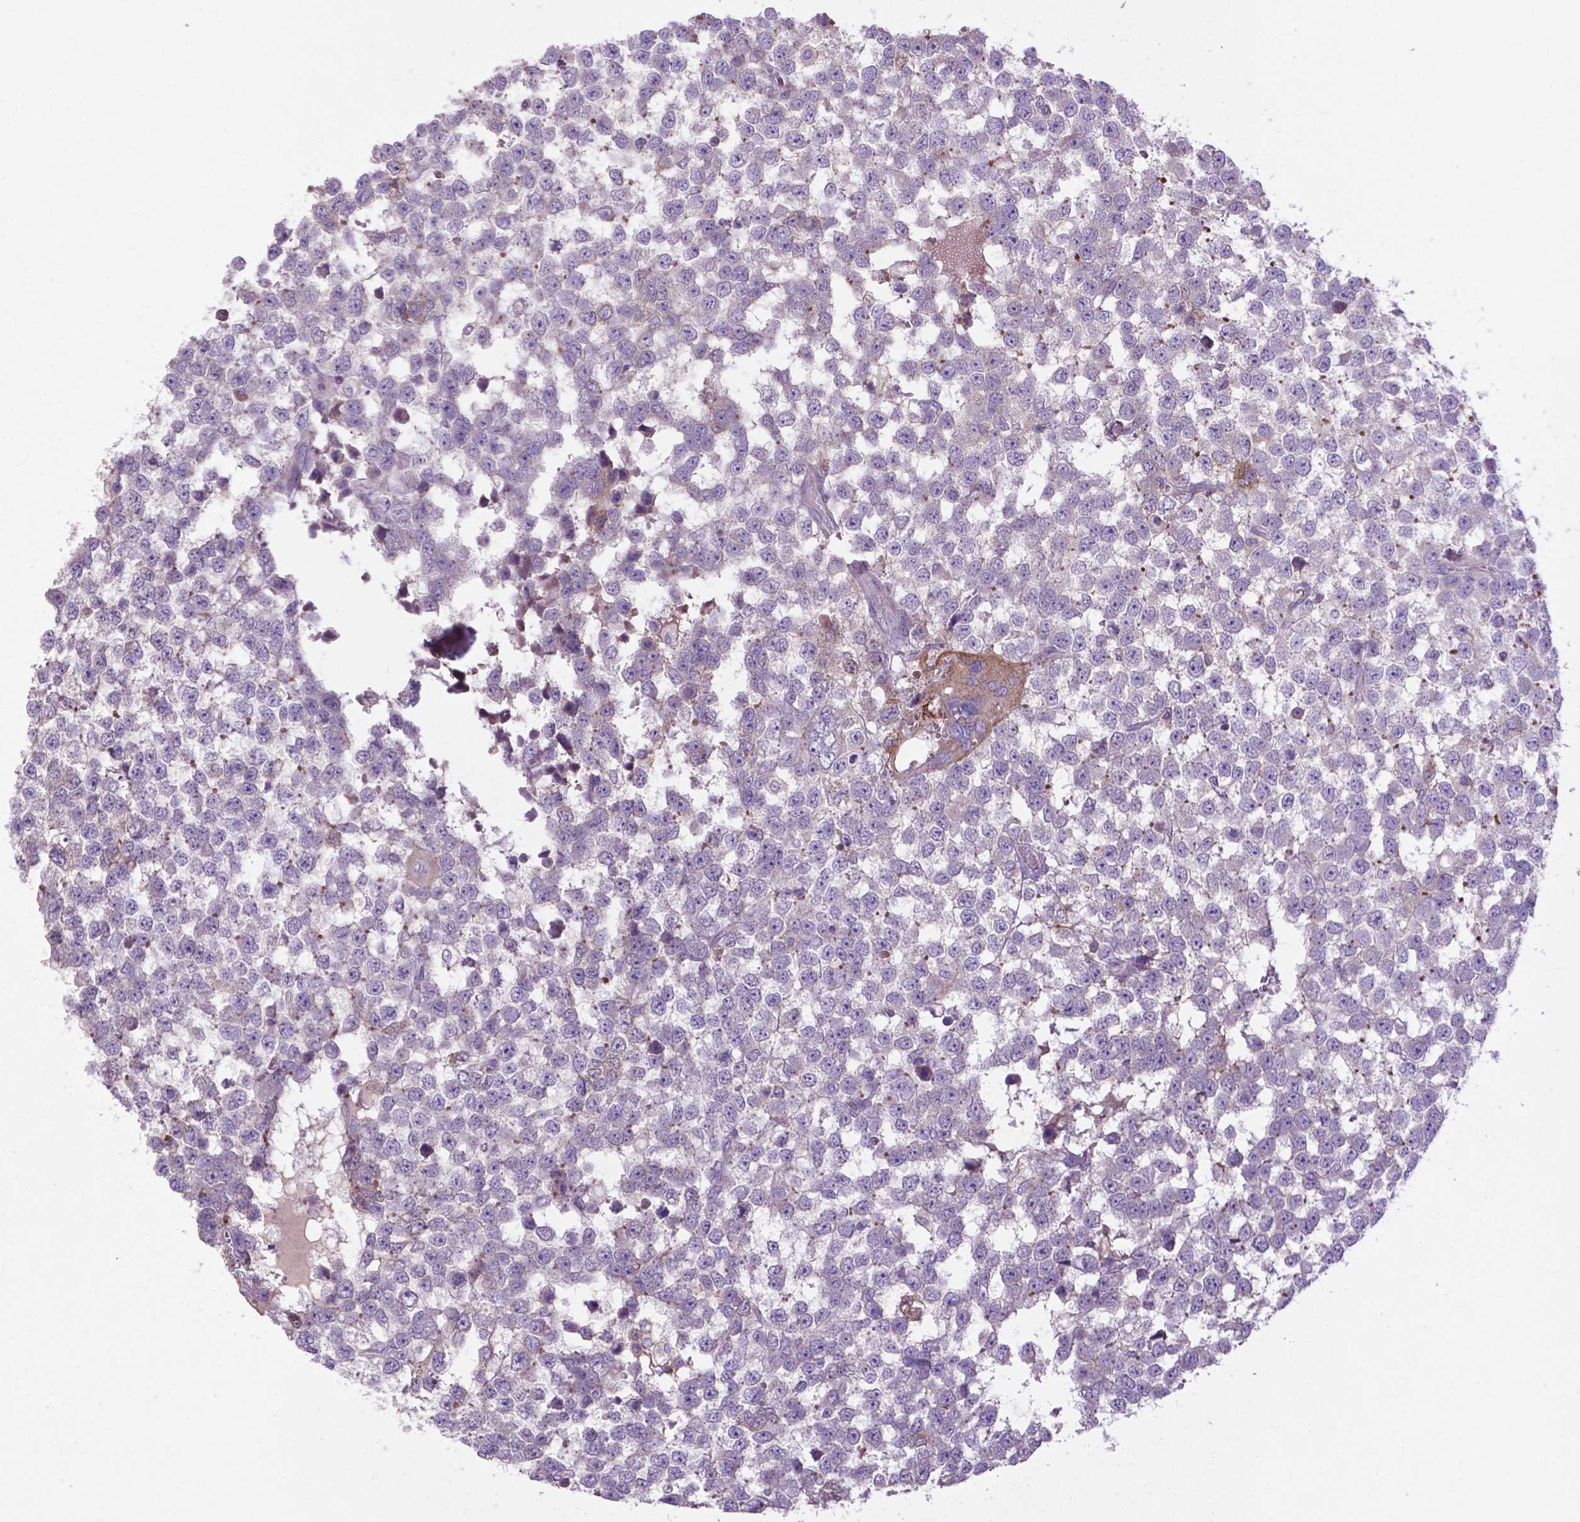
{"staining": {"intensity": "negative", "quantity": "none", "location": "none"}, "tissue": "testis cancer", "cell_type": "Tumor cells", "image_type": "cancer", "snomed": [{"axis": "morphology", "description": "Normal tissue, NOS"}, {"axis": "morphology", "description": "Seminoma, NOS"}, {"axis": "topography", "description": "Testis"}, {"axis": "topography", "description": "Epididymis"}], "caption": "DAB immunohistochemical staining of human testis cancer demonstrates no significant expression in tumor cells.", "gene": "BMP4", "patient": {"sex": "male", "age": 34}}